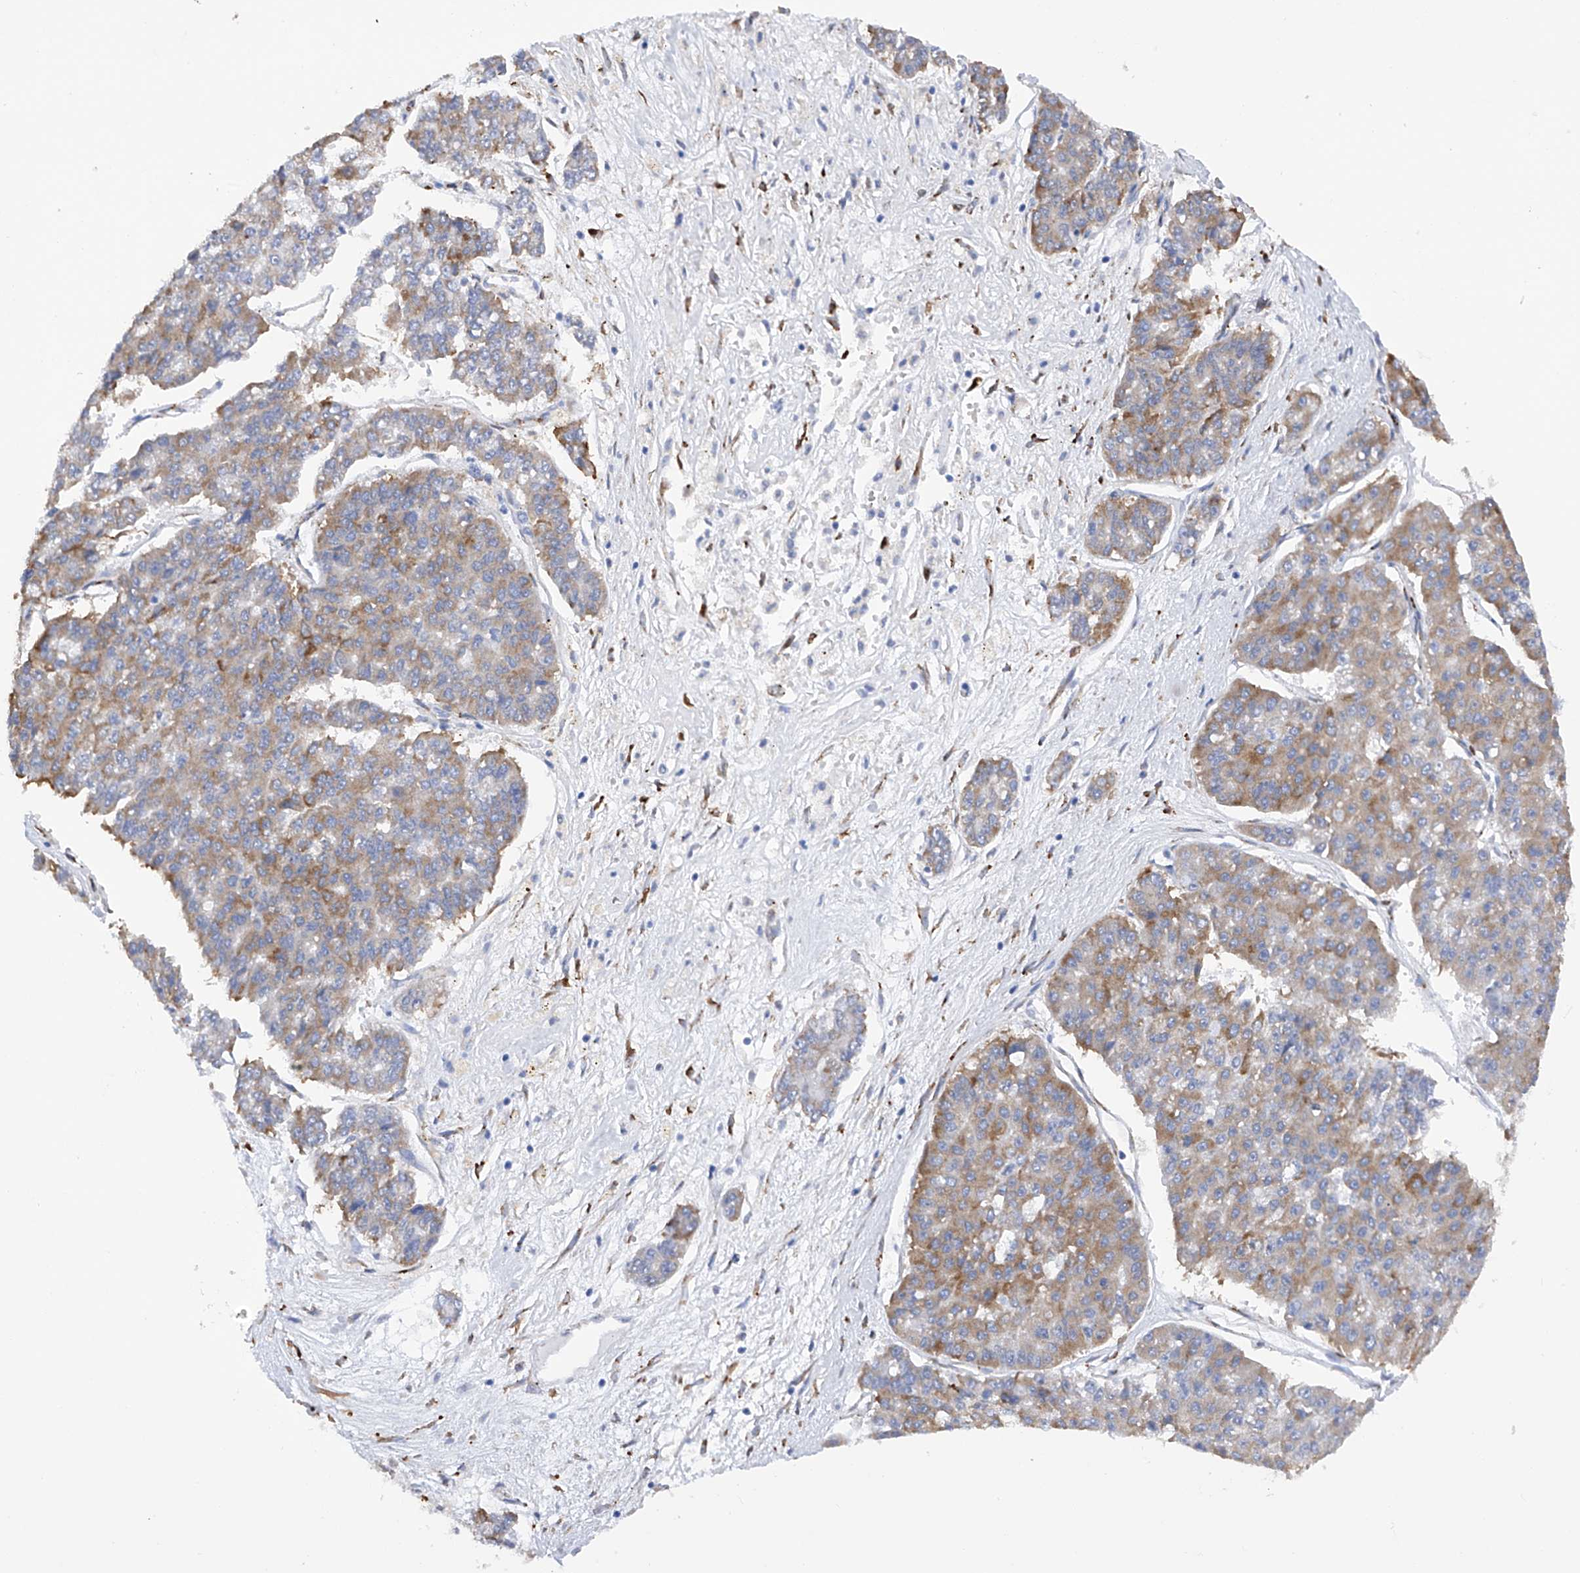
{"staining": {"intensity": "weak", "quantity": "25%-75%", "location": "cytoplasmic/membranous"}, "tissue": "pancreatic cancer", "cell_type": "Tumor cells", "image_type": "cancer", "snomed": [{"axis": "morphology", "description": "Adenocarcinoma, NOS"}, {"axis": "topography", "description": "Pancreas"}], "caption": "A brown stain shows weak cytoplasmic/membranous staining of a protein in human pancreatic cancer tumor cells.", "gene": "PDIA5", "patient": {"sex": "male", "age": 50}}